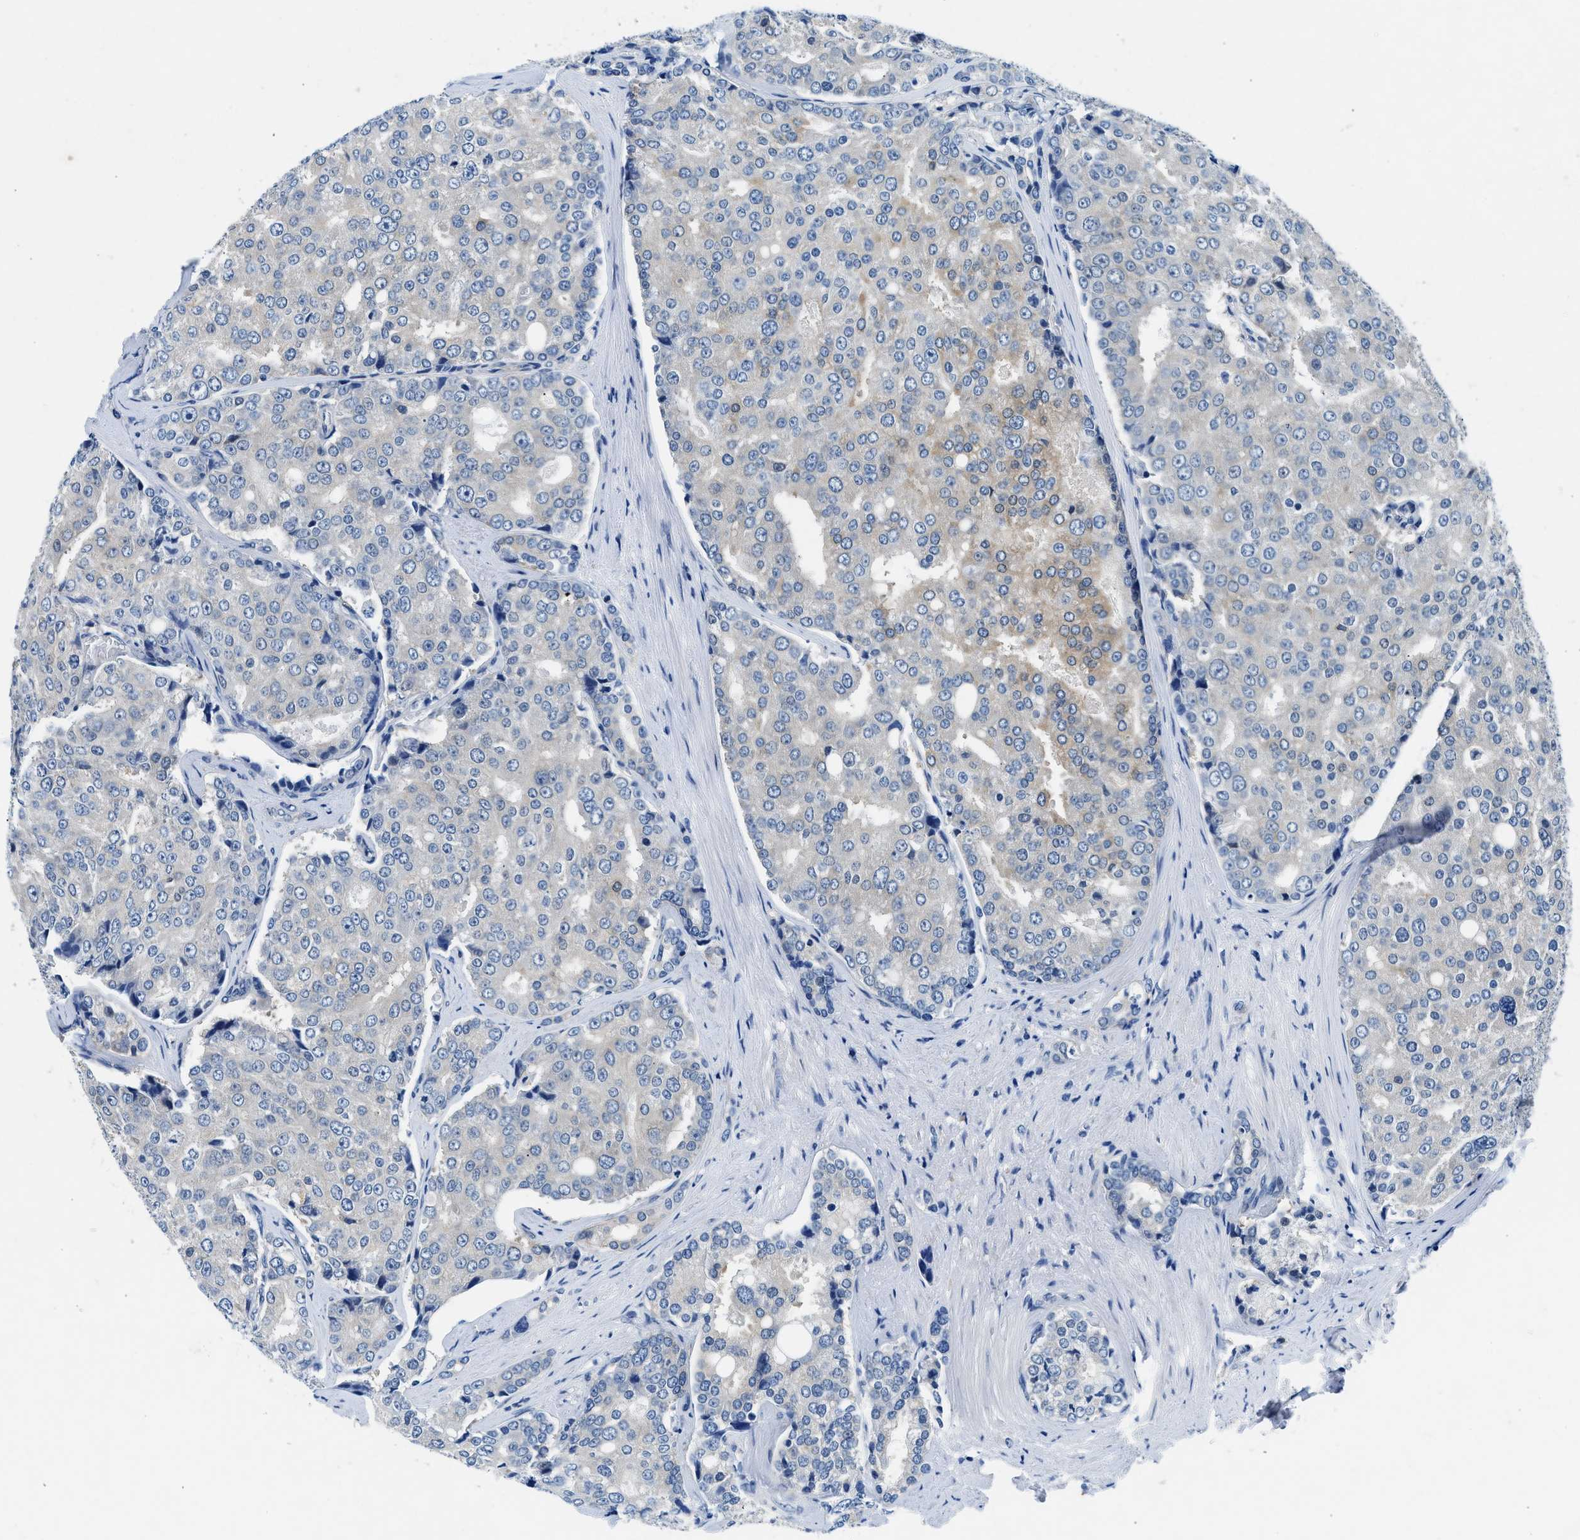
{"staining": {"intensity": "negative", "quantity": "none", "location": "none"}, "tissue": "prostate cancer", "cell_type": "Tumor cells", "image_type": "cancer", "snomed": [{"axis": "morphology", "description": "Adenocarcinoma, High grade"}, {"axis": "topography", "description": "Prostate"}], "caption": "The micrograph shows no significant expression in tumor cells of prostate cancer. (Brightfield microscopy of DAB (3,3'-diaminobenzidine) immunohistochemistry at high magnification).", "gene": "COPS2", "patient": {"sex": "male", "age": 50}}